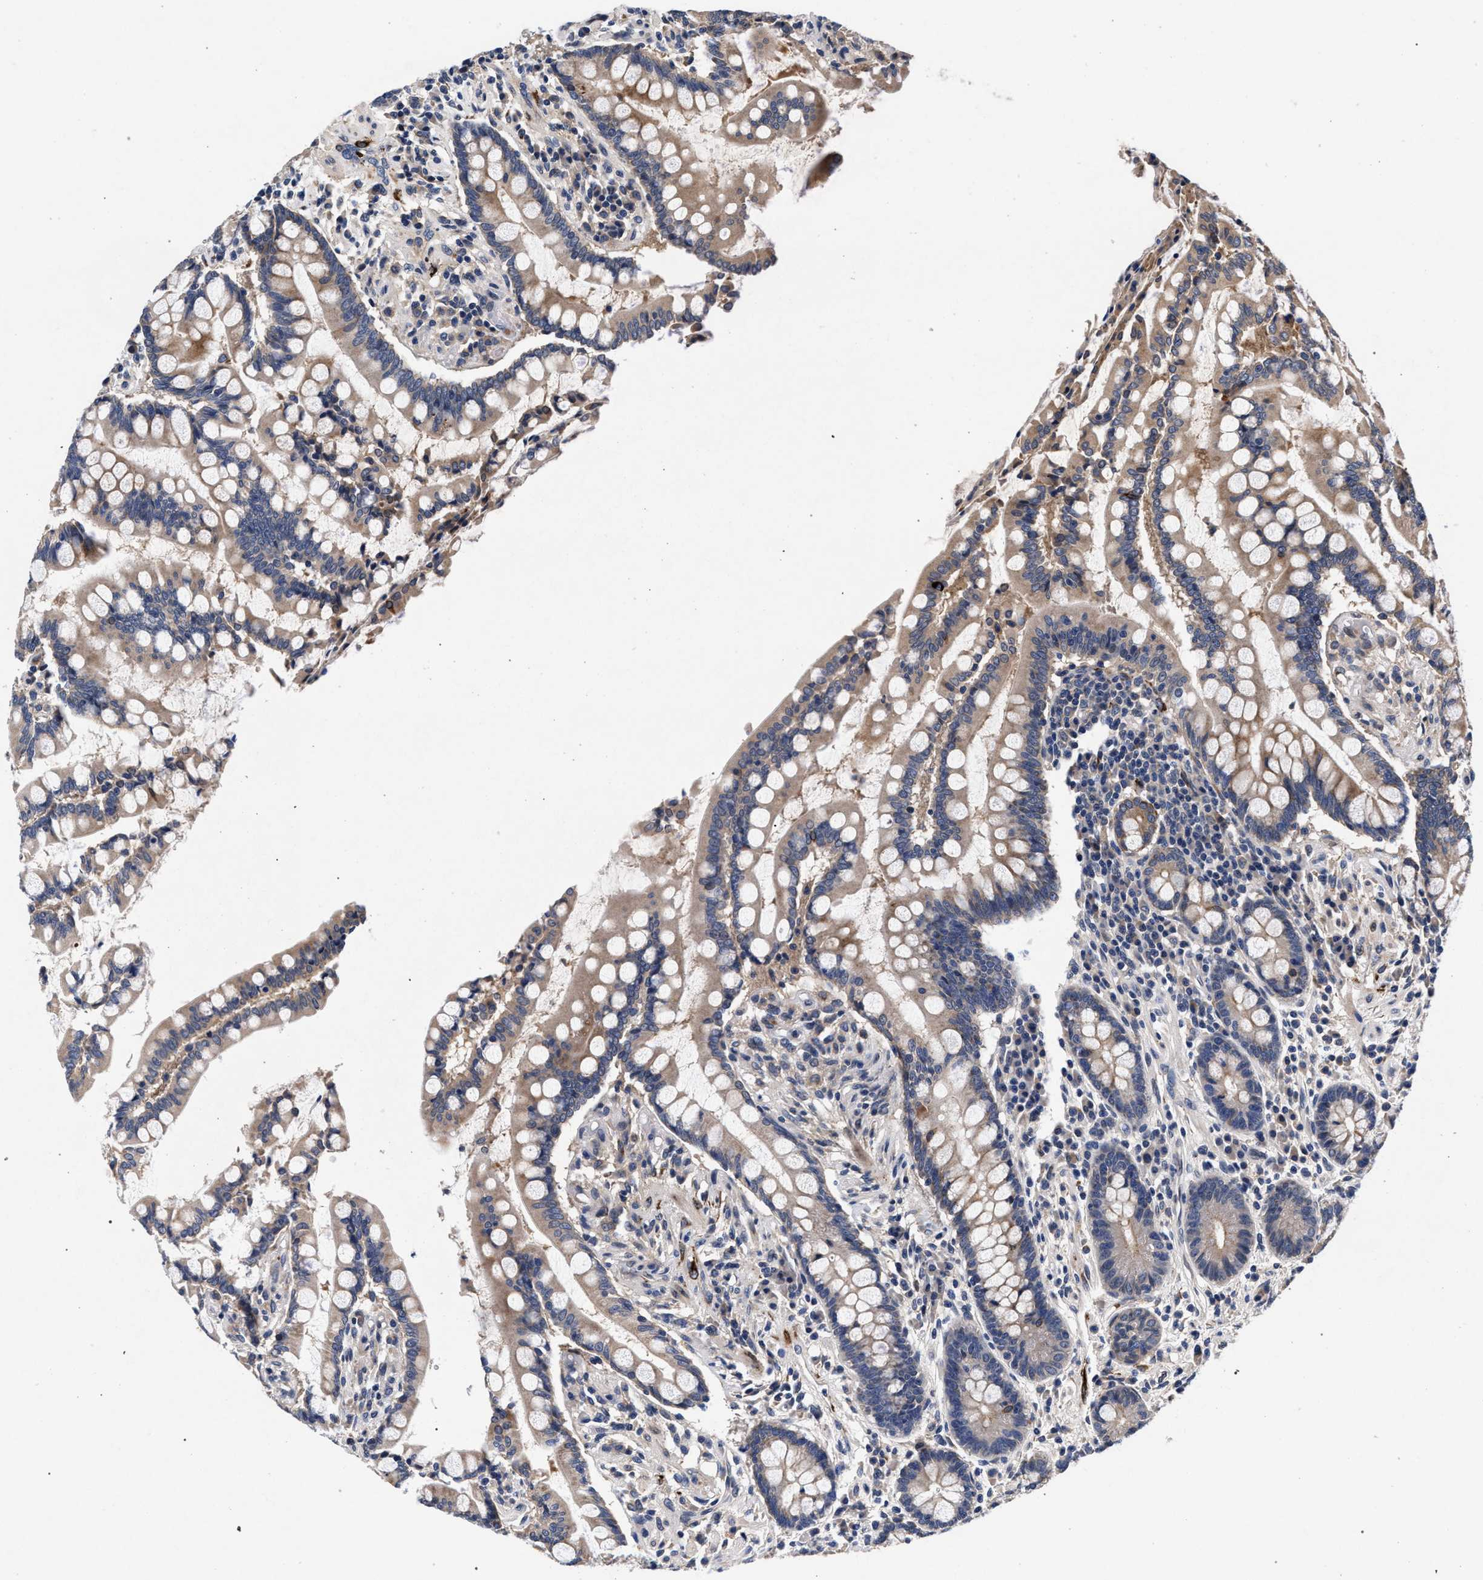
{"staining": {"intensity": "weak", "quantity": ">75%", "location": "cytoplasmic/membranous"}, "tissue": "colon", "cell_type": "Endothelial cells", "image_type": "normal", "snomed": [{"axis": "morphology", "description": "Normal tissue, NOS"}, {"axis": "topography", "description": "Colon"}], "caption": "Colon was stained to show a protein in brown. There is low levels of weak cytoplasmic/membranous expression in approximately >75% of endothelial cells.", "gene": "NEK7", "patient": {"sex": "male", "age": 73}}